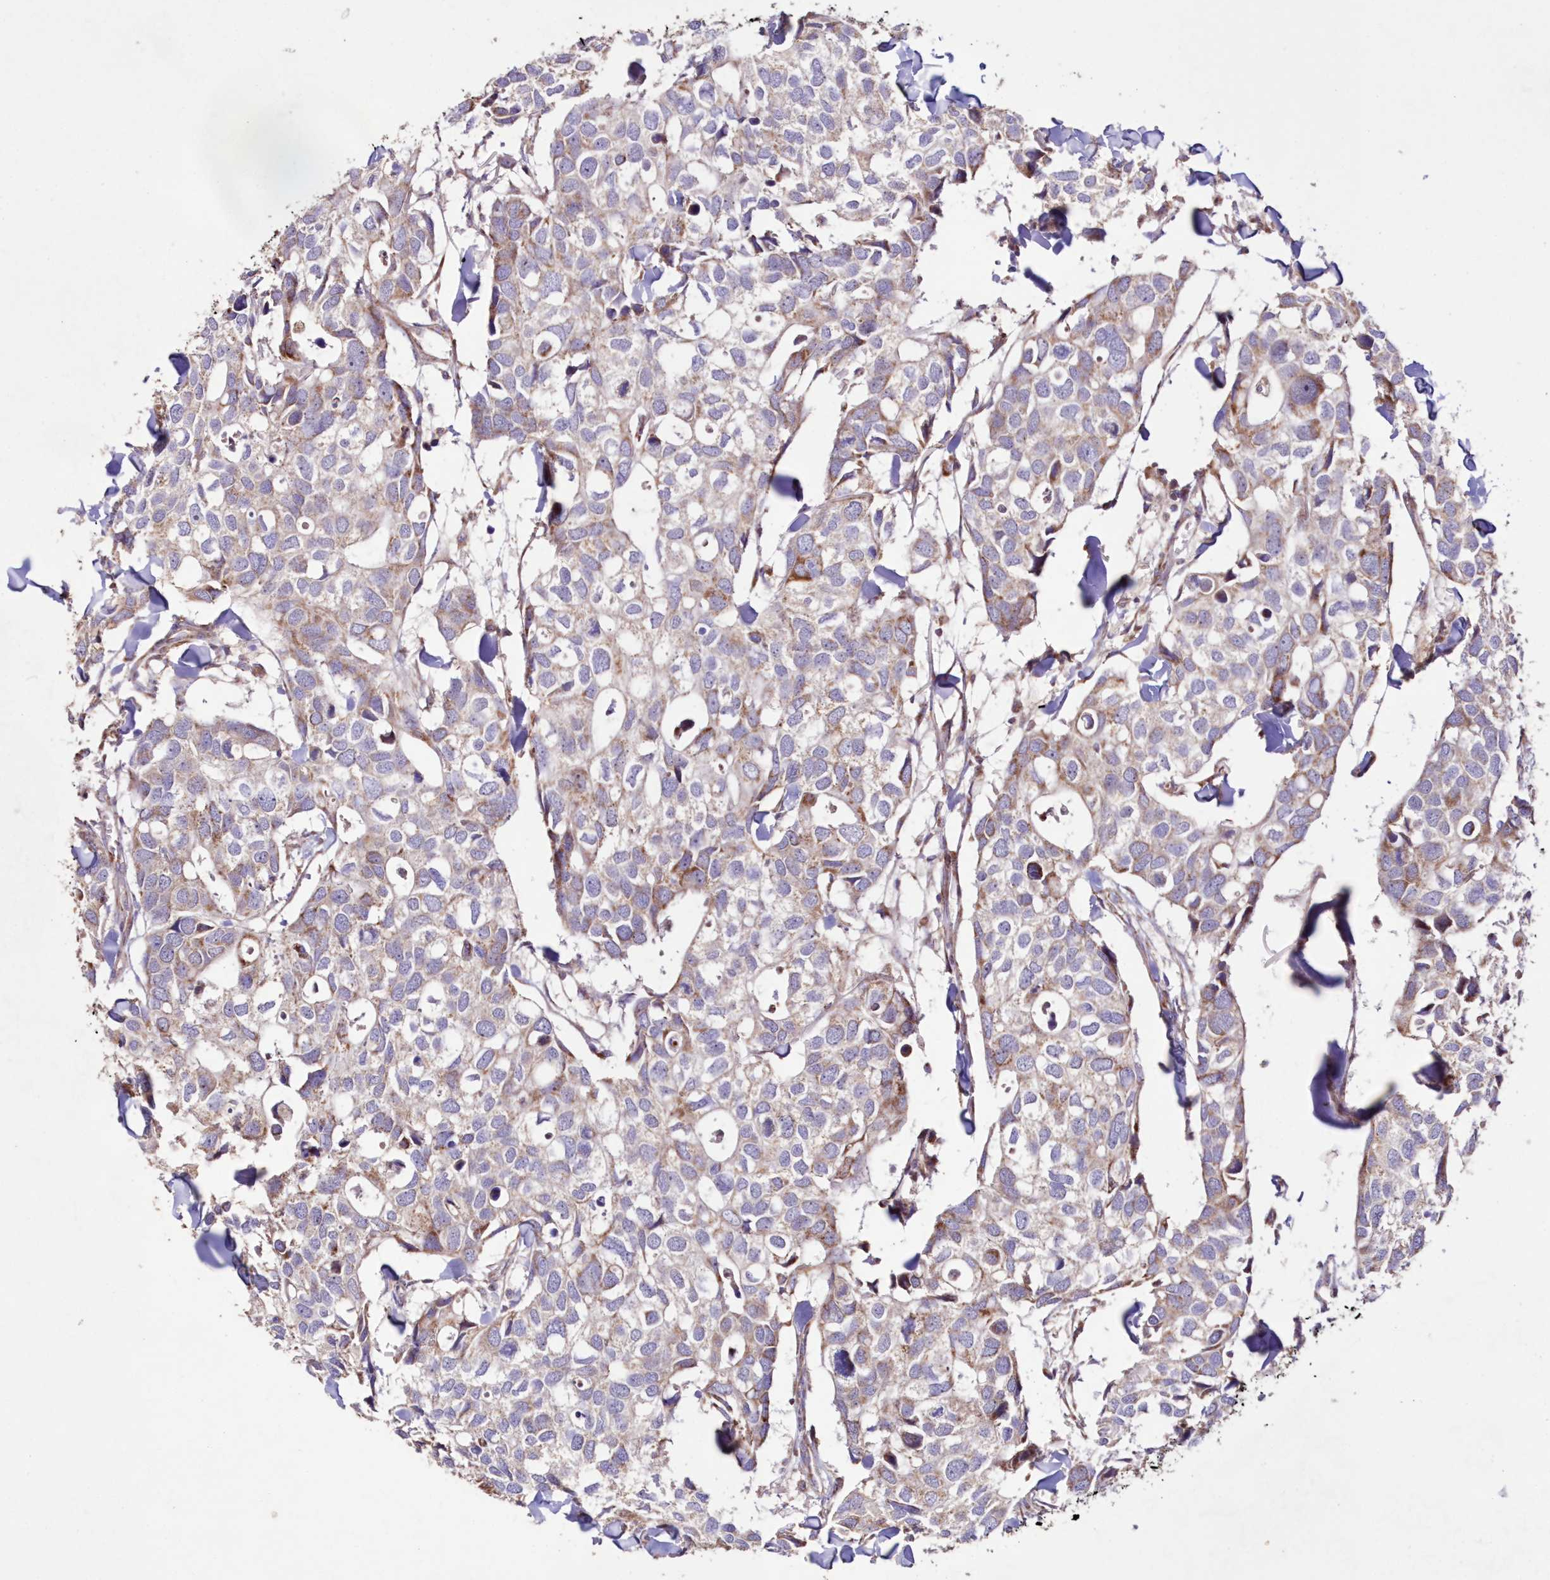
{"staining": {"intensity": "moderate", "quantity": "<25%", "location": "cytoplasmic/membranous"}, "tissue": "breast cancer", "cell_type": "Tumor cells", "image_type": "cancer", "snomed": [{"axis": "morphology", "description": "Duct carcinoma"}, {"axis": "topography", "description": "Breast"}], "caption": "Immunohistochemical staining of breast cancer shows low levels of moderate cytoplasmic/membranous staining in about <25% of tumor cells. Nuclei are stained in blue.", "gene": "HADHB", "patient": {"sex": "female", "age": 83}}